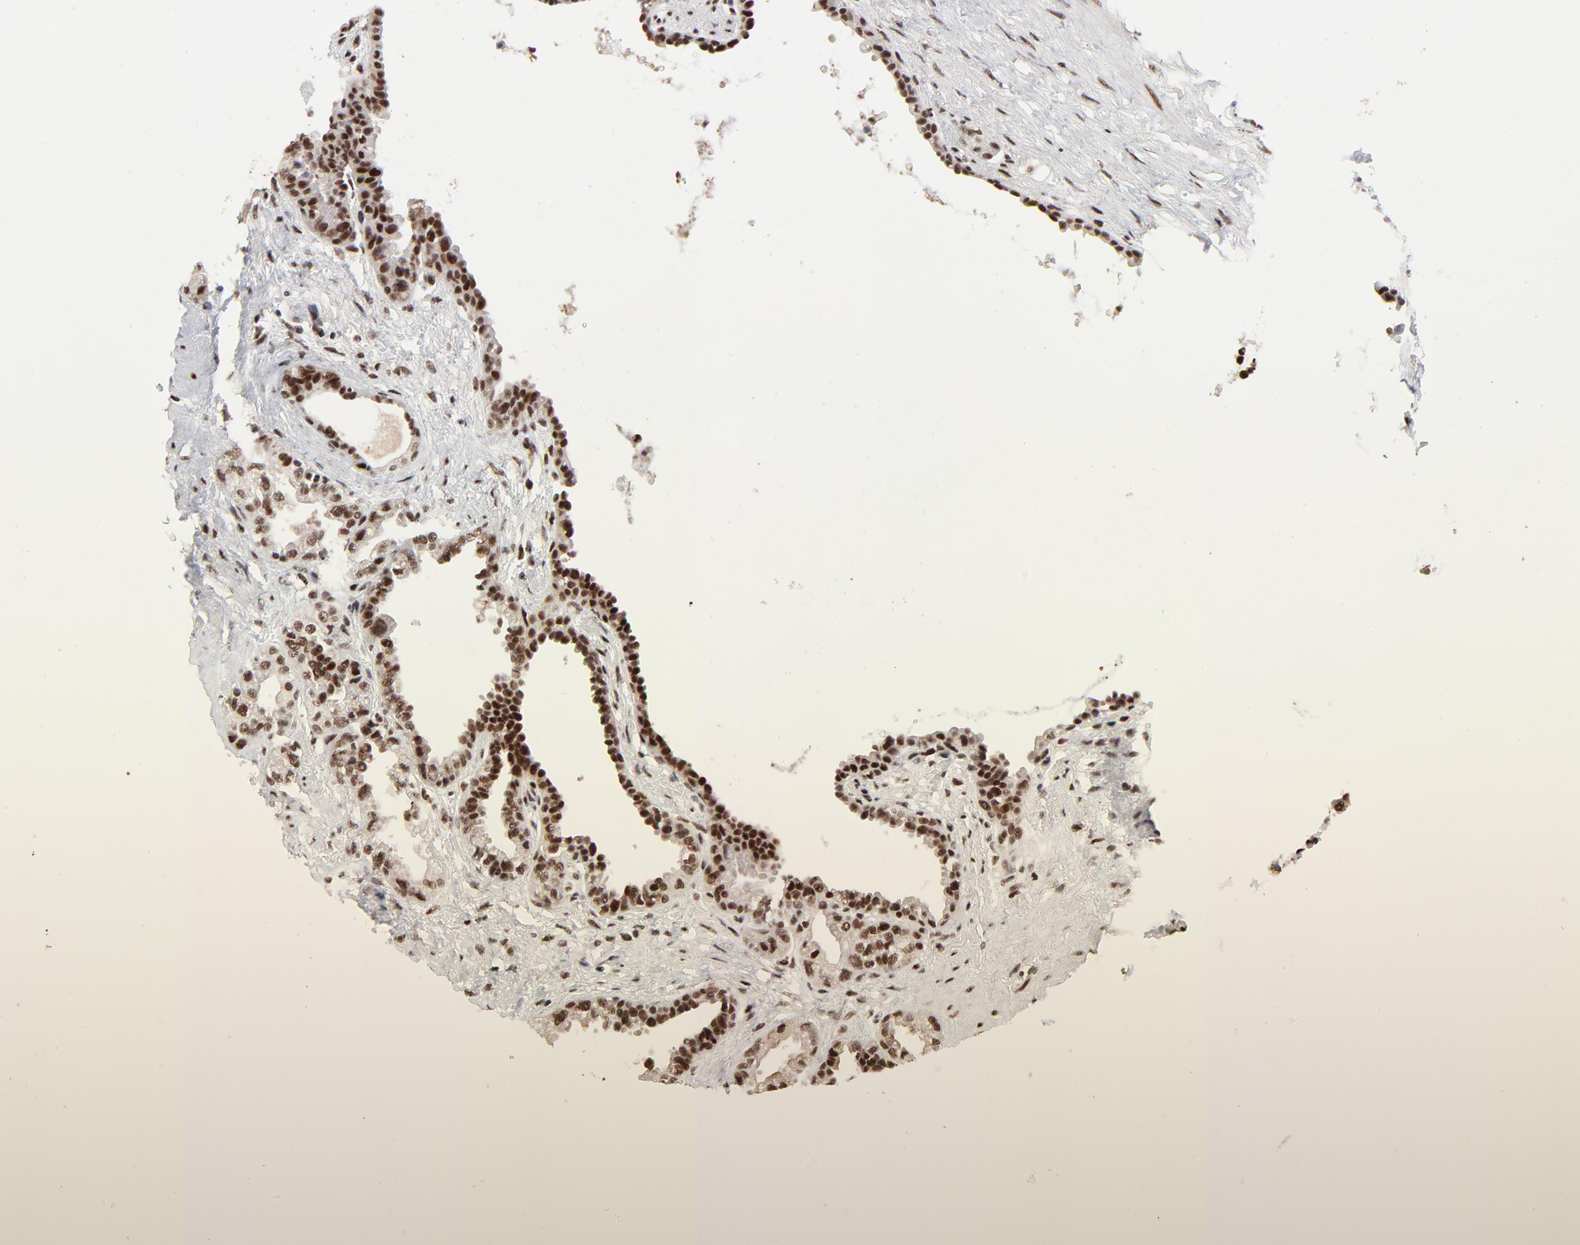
{"staining": {"intensity": "moderate", "quantity": ">75%", "location": "nuclear"}, "tissue": "seminal vesicle", "cell_type": "Glandular cells", "image_type": "normal", "snomed": [{"axis": "morphology", "description": "Normal tissue, NOS"}, {"axis": "topography", "description": "Seminal veicle"}], "caption": "Protein expression analysis of unremarkable human seminal vesicle reveals moderate nuclear staining in about >75% of glandular cells. Nuclei are stained in blue.", "gene": "RBM22", "patient": {"sex": "male", "age": 61}}